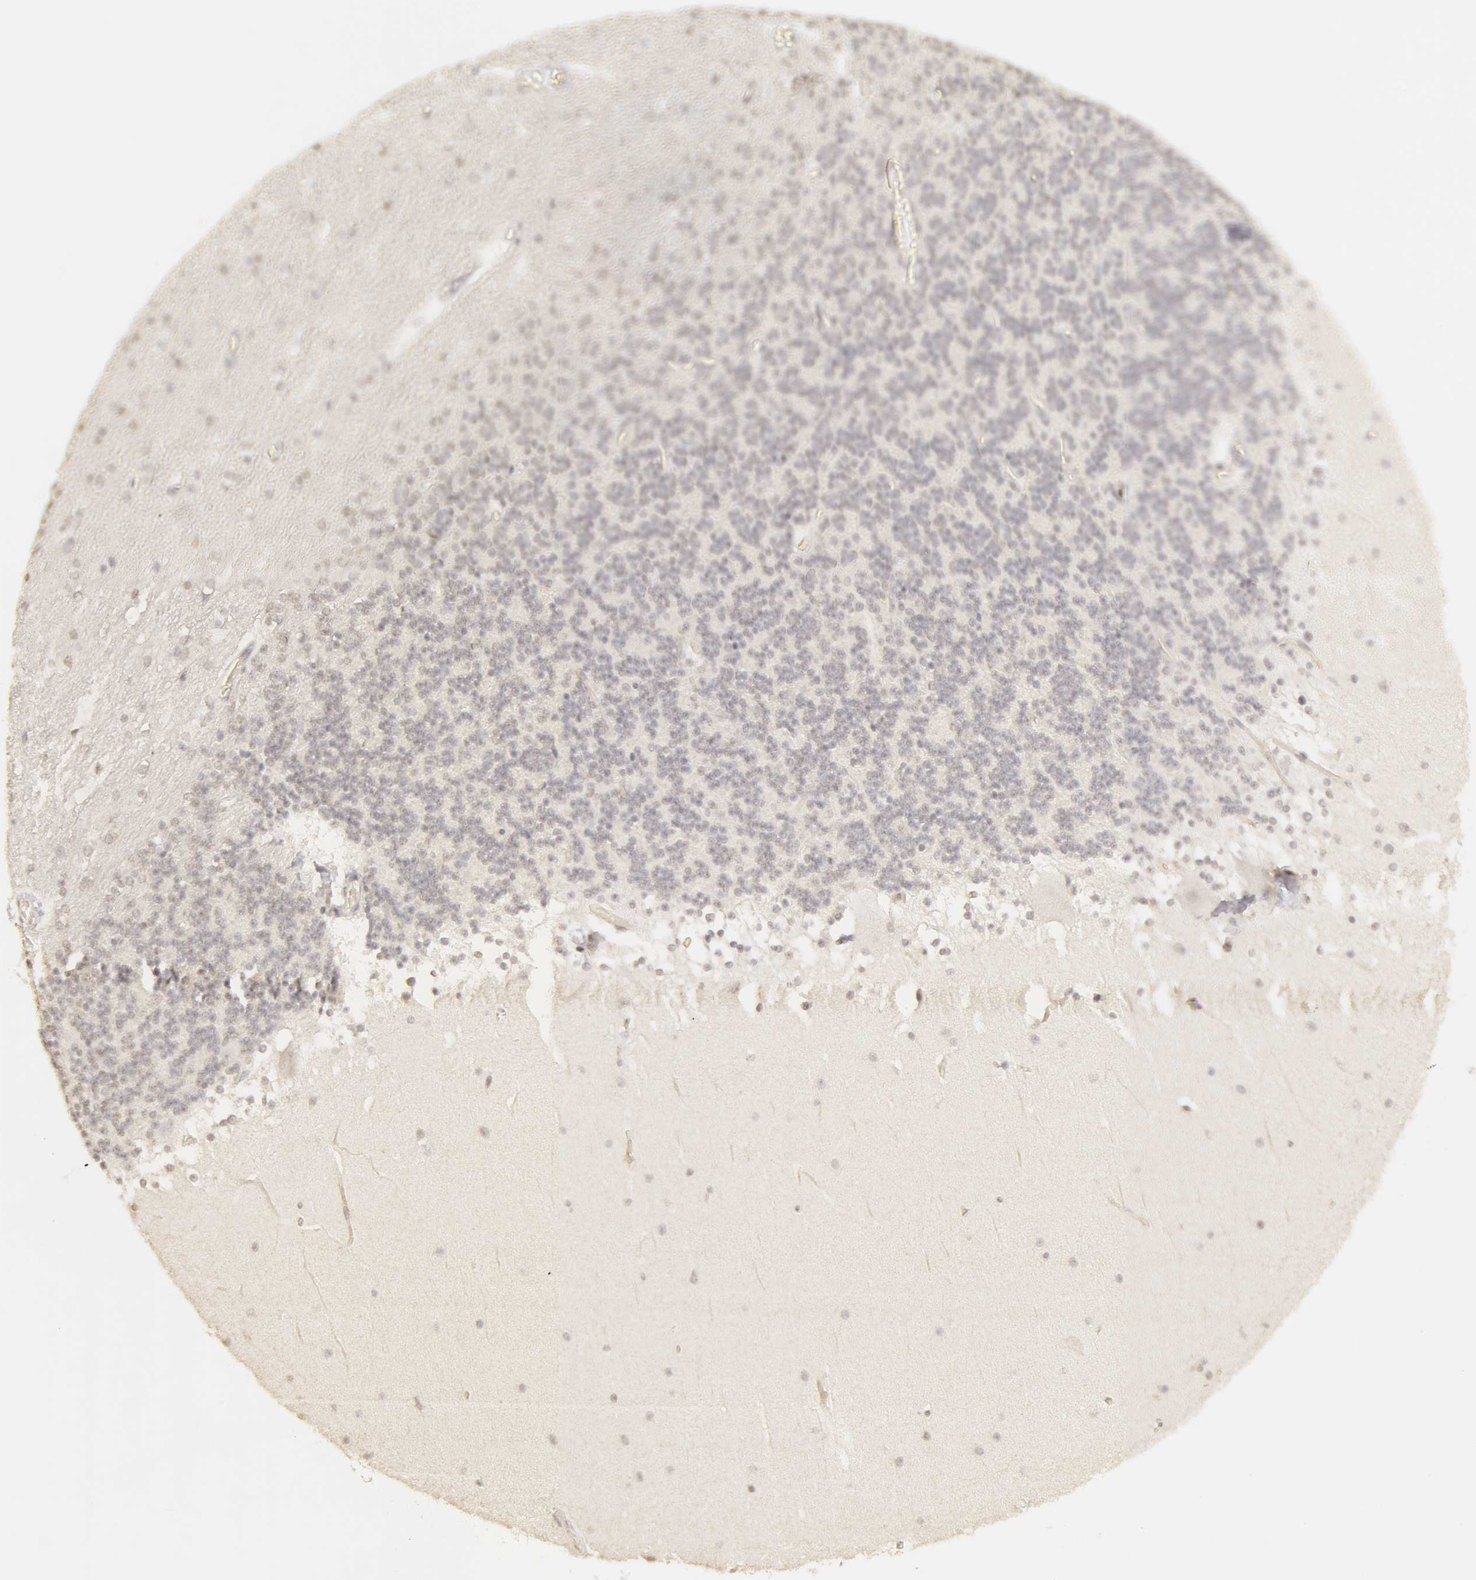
{"staining": {"intensity": "negative", "quantity": "none", "location": "none"}, "tissue": "cerebellum", "cell_type": "Cells in granular layer", "image_type": "normal", "snomed": [{"axis": "morphology", "description": "Normal tissue, NOS"}, {"axis": "topography", "description": "Cerebellum"}], "caption": "IHC of normal cerebellum reveals no positivity in cells in granular layer.", "gene": "ADAM10", "patient": {"sex": "female", "age": 19}}